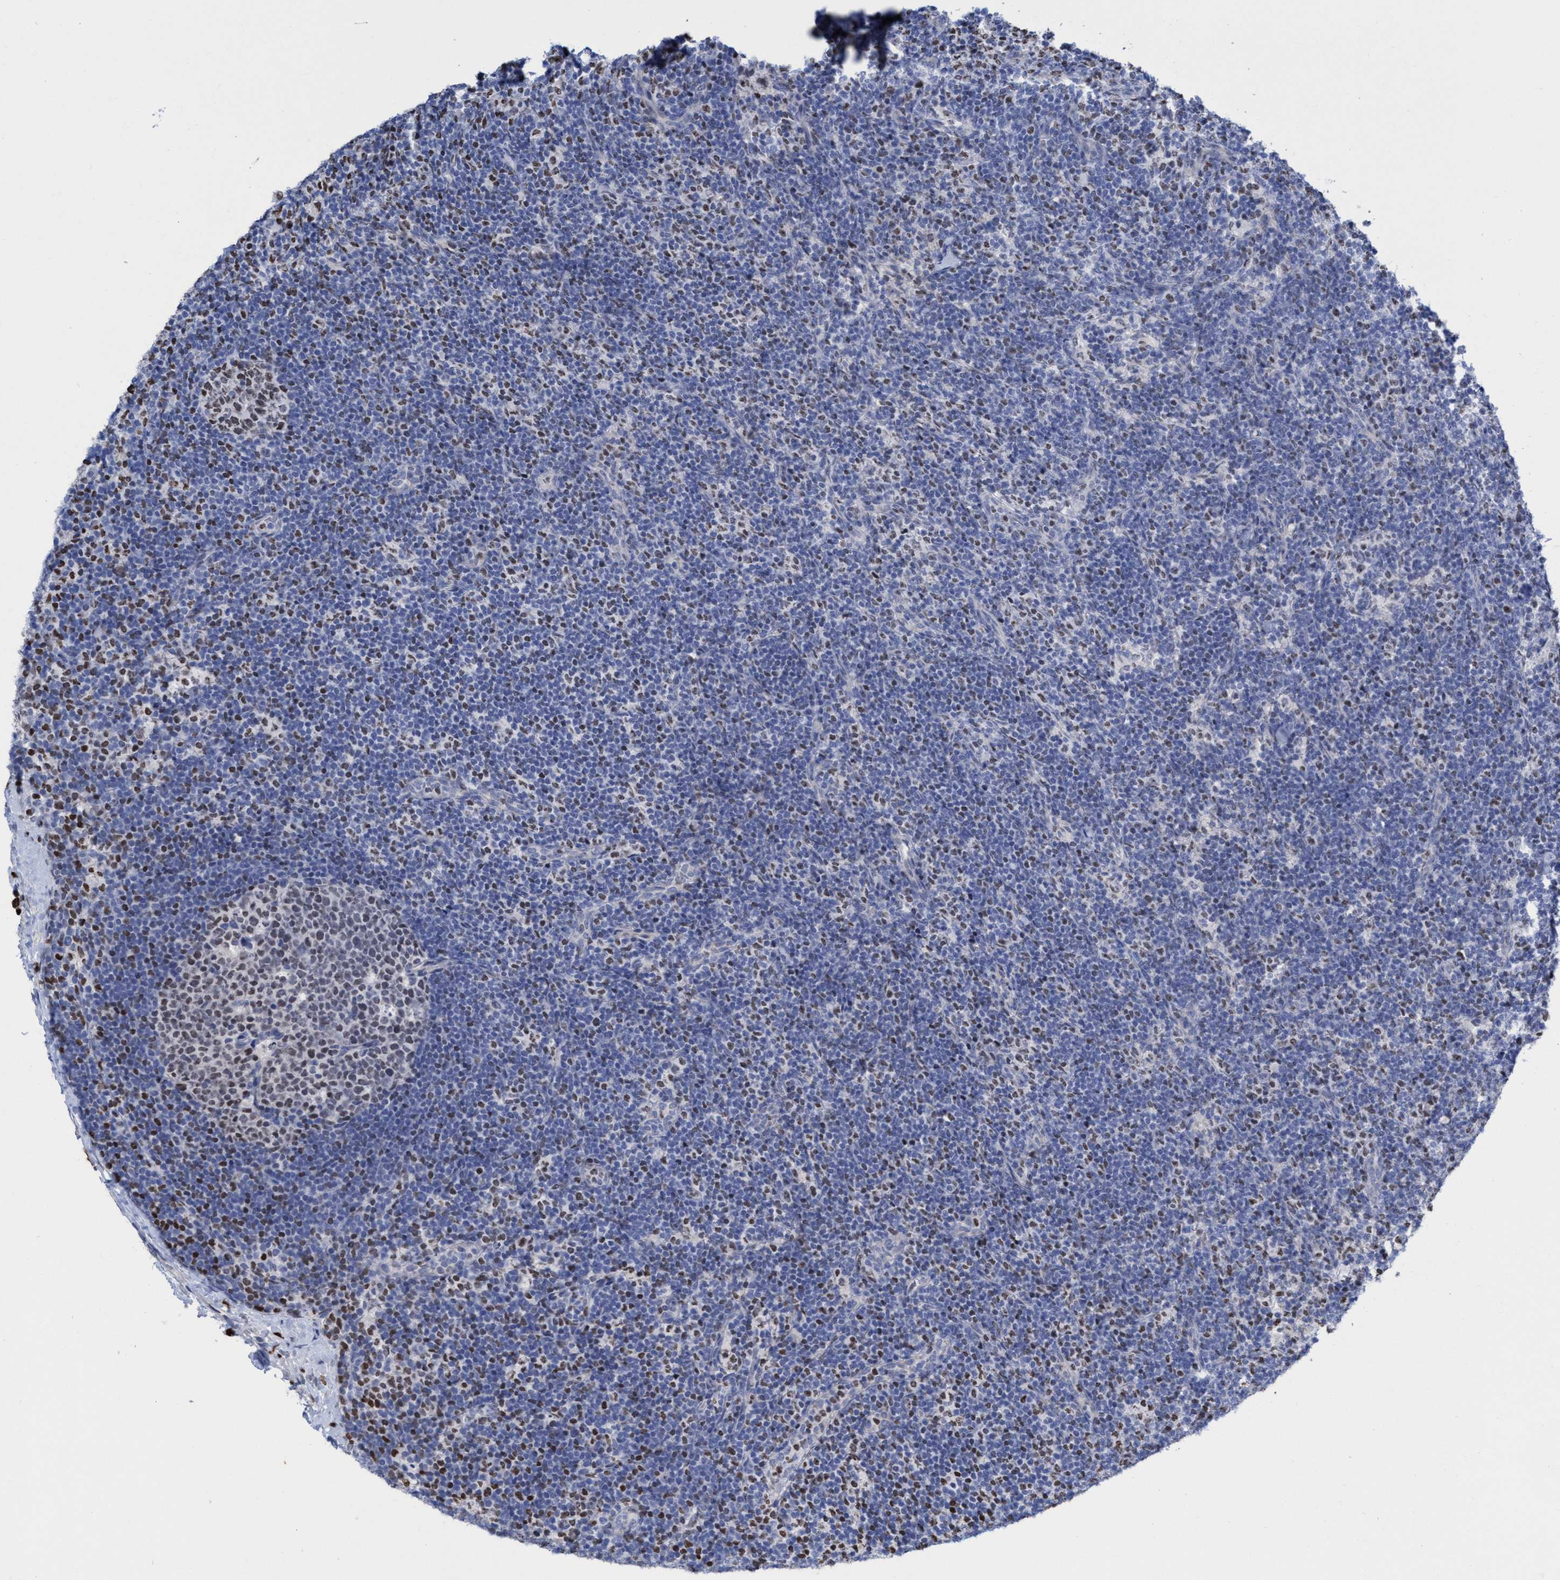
{"staining": {"intensity": "weak", "quantity": "25%-75%", "location": "nuclear"}, "tissue": "lymph node", "cell_type": "Germinal center cells", "image_type": "normal", "snomed": [{"axis": "morphology", "description": "Normal tissue, NOS"}, {"axis": "topography", "description": "Lymph node"}], "caption": "Protein expression analysis of benign human lymph node reveals weak nuclear expression in about 25%-75% of germinal center cells. (DAB IHC with brightfield microscopy, high magnification).", "gene": "CBX2", "patient": {"sex": "female", "age": 22}}